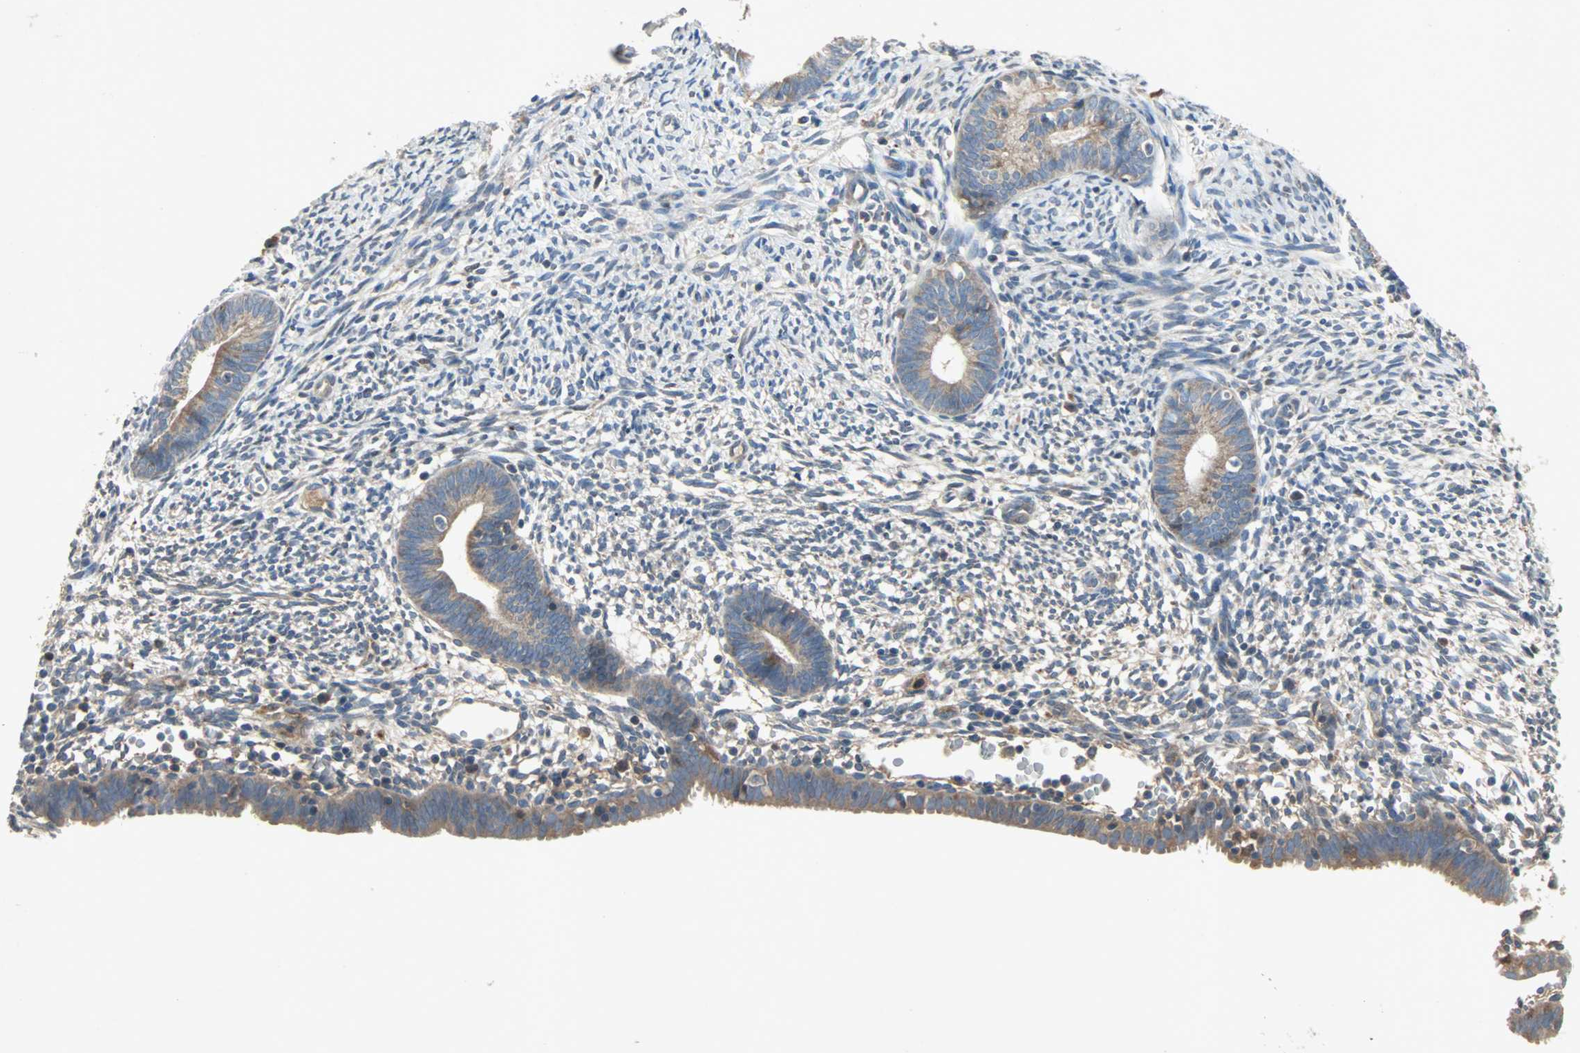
{"staining": {"intensity": "weak", "quantity": "25%-75%", "location": "cytoplasmic/membranous"}, "tissue": "endometrium", "cell_type": "Cells in endometrial stroma", "image_type": "normal", "snomed": [{"axis": "morphology", "description": "Normal tissue, NOS"}, {"axis": "morphology", "description": "Atrophy, NOS"}, {"axis": "topography", "description": "Uterus"}, {"axis": "topography", "description": "Endometrium"}], "caption": "Immunohistochemistry image of benign endometrium: human endometrium stained using immunohistochemistry (IHC) exhibits low levels of weak protein expression localized specifically in the cytoplasmic/membranous of cells in endometrial stroma, appearing as a cytoplasmic/membranous brown color.", "gene": "XYLT1", "patient": {"sex": "female", "age": 68}}